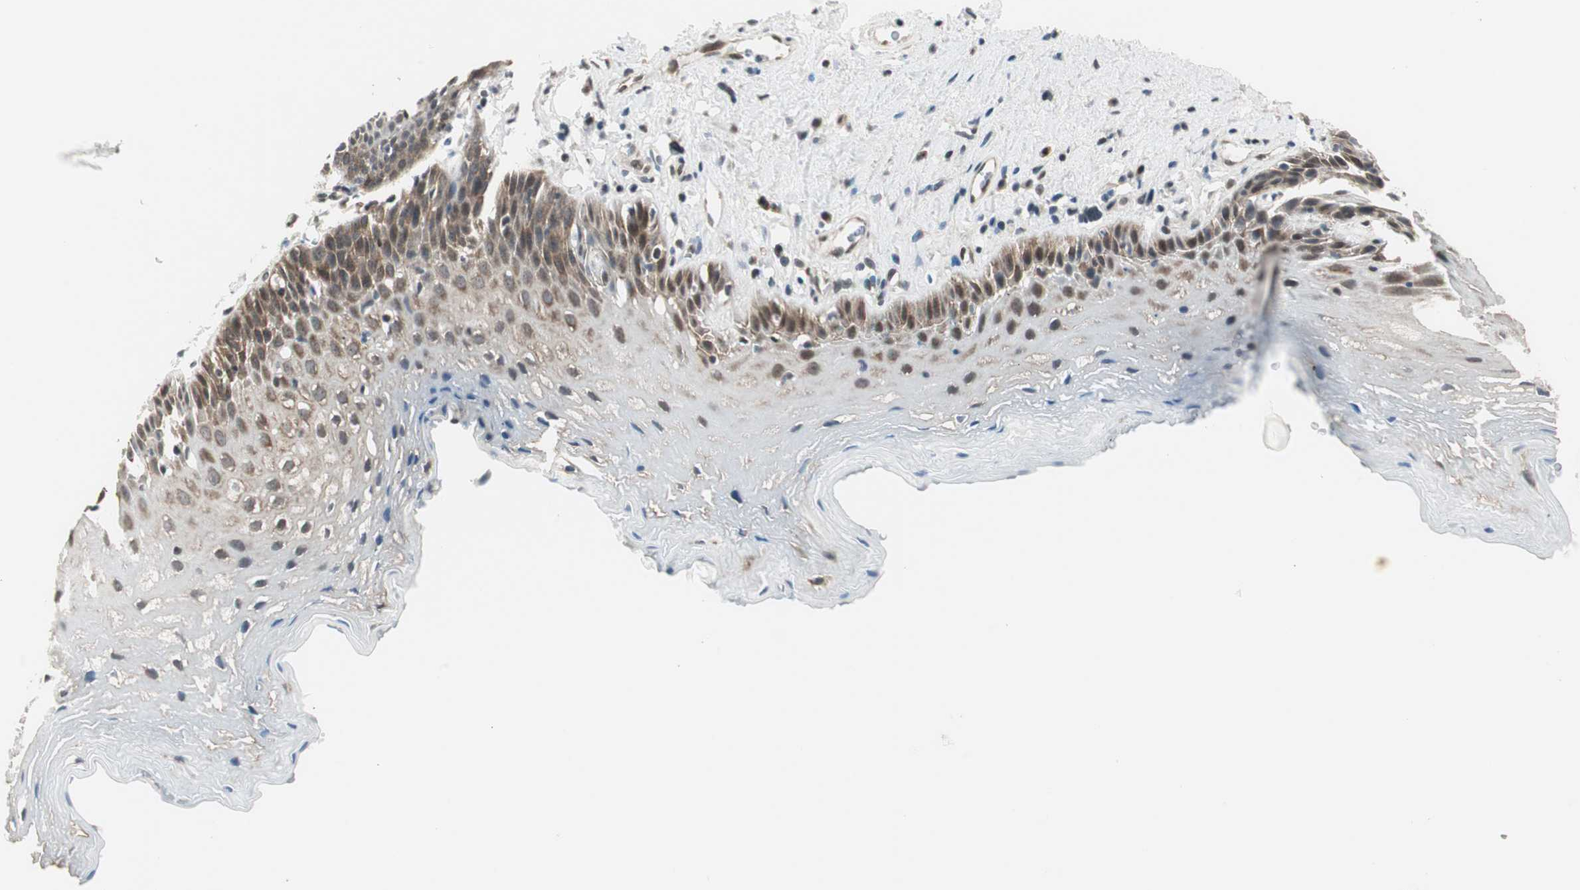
{"staining": {"intensity": "moderate", "quantity": "25%-75%", "location": "cytoplasmic/membranous,nuclear"}, "tissue": "esophagus", "cell_type": "Squamous epithelial cells", "image_type": "normal", "snomed": [{"axis": "morphology", "description": "Normal tissue, NOS"}, {"axis": "topography", "description": "Esophagus"}], "caption": "IHC photomicrograph of unremarkable esophagus: human esophagus stained using immunohistochemistry exhibits medium levels of moderate protein expression localized specifically in the cytoplasmic/membranous,nuclear of squamous epithelial cells, appearing as a cytoplasmic/membranous,nuclear brown color.", "gene": "ZBTB17", "patient": {"sex": "female", "age": 70}}